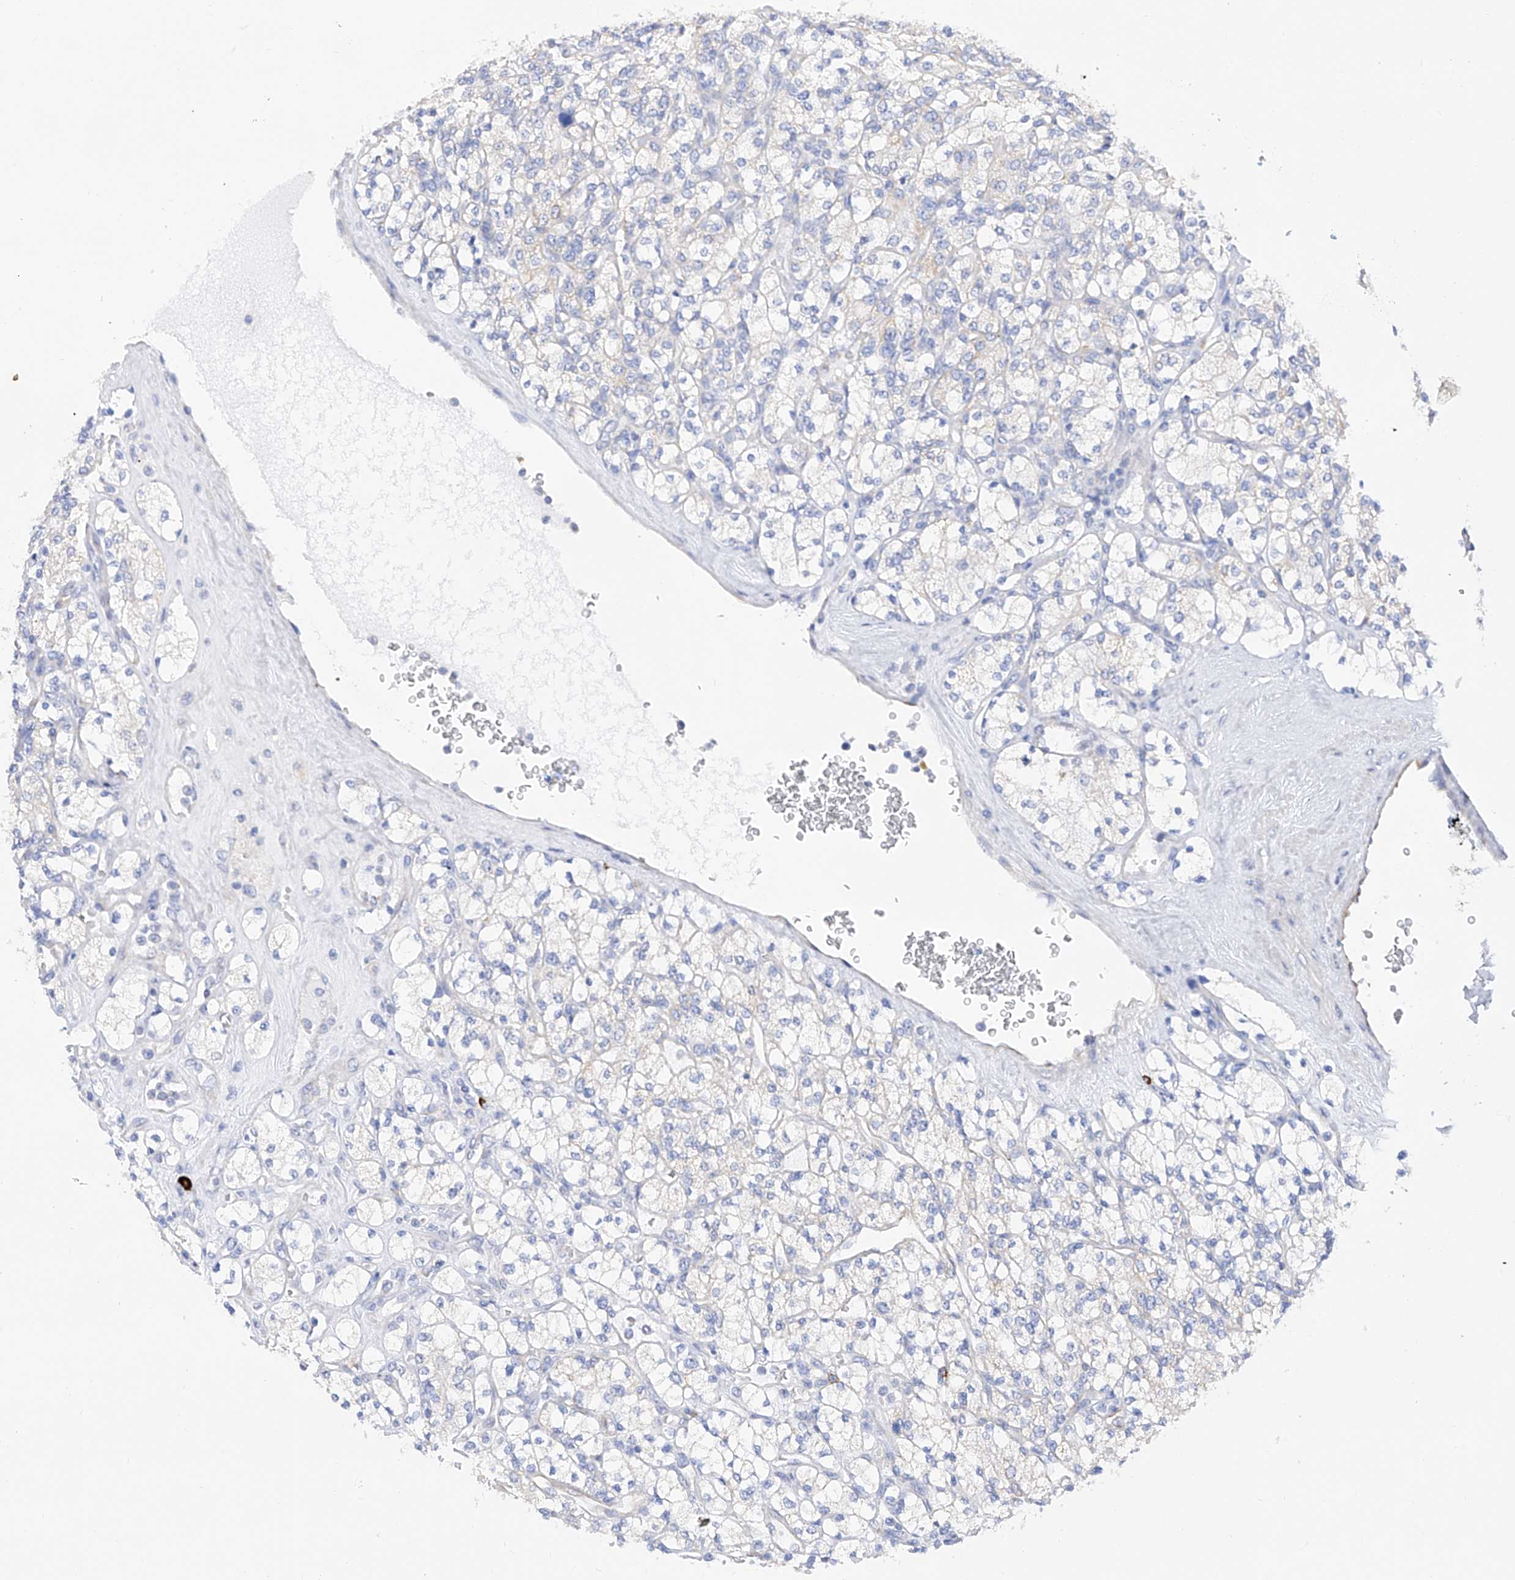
{"staining": {"intensity": "negative", "quantity": "none", "location": "none"}, "tissue": "renal cancer", "cell_type": "Tumor cells", "image_type": "cancer", "snomed": [{"axis": "morphology", "description": "Adenocarcinoma, NOS"}, {"axis": "topography", "description": "Kidney"}], "caption": "There is no significant expression in tumor cells of adenocarcinoma (renal). The staining was performed using DAB to visualize the protein expression in brown, while the nuclei were stained in blue with hematoxylin (Magnification: 20x).", "gene": "FLG", "patient": {"sex": "male", "age": 77}}